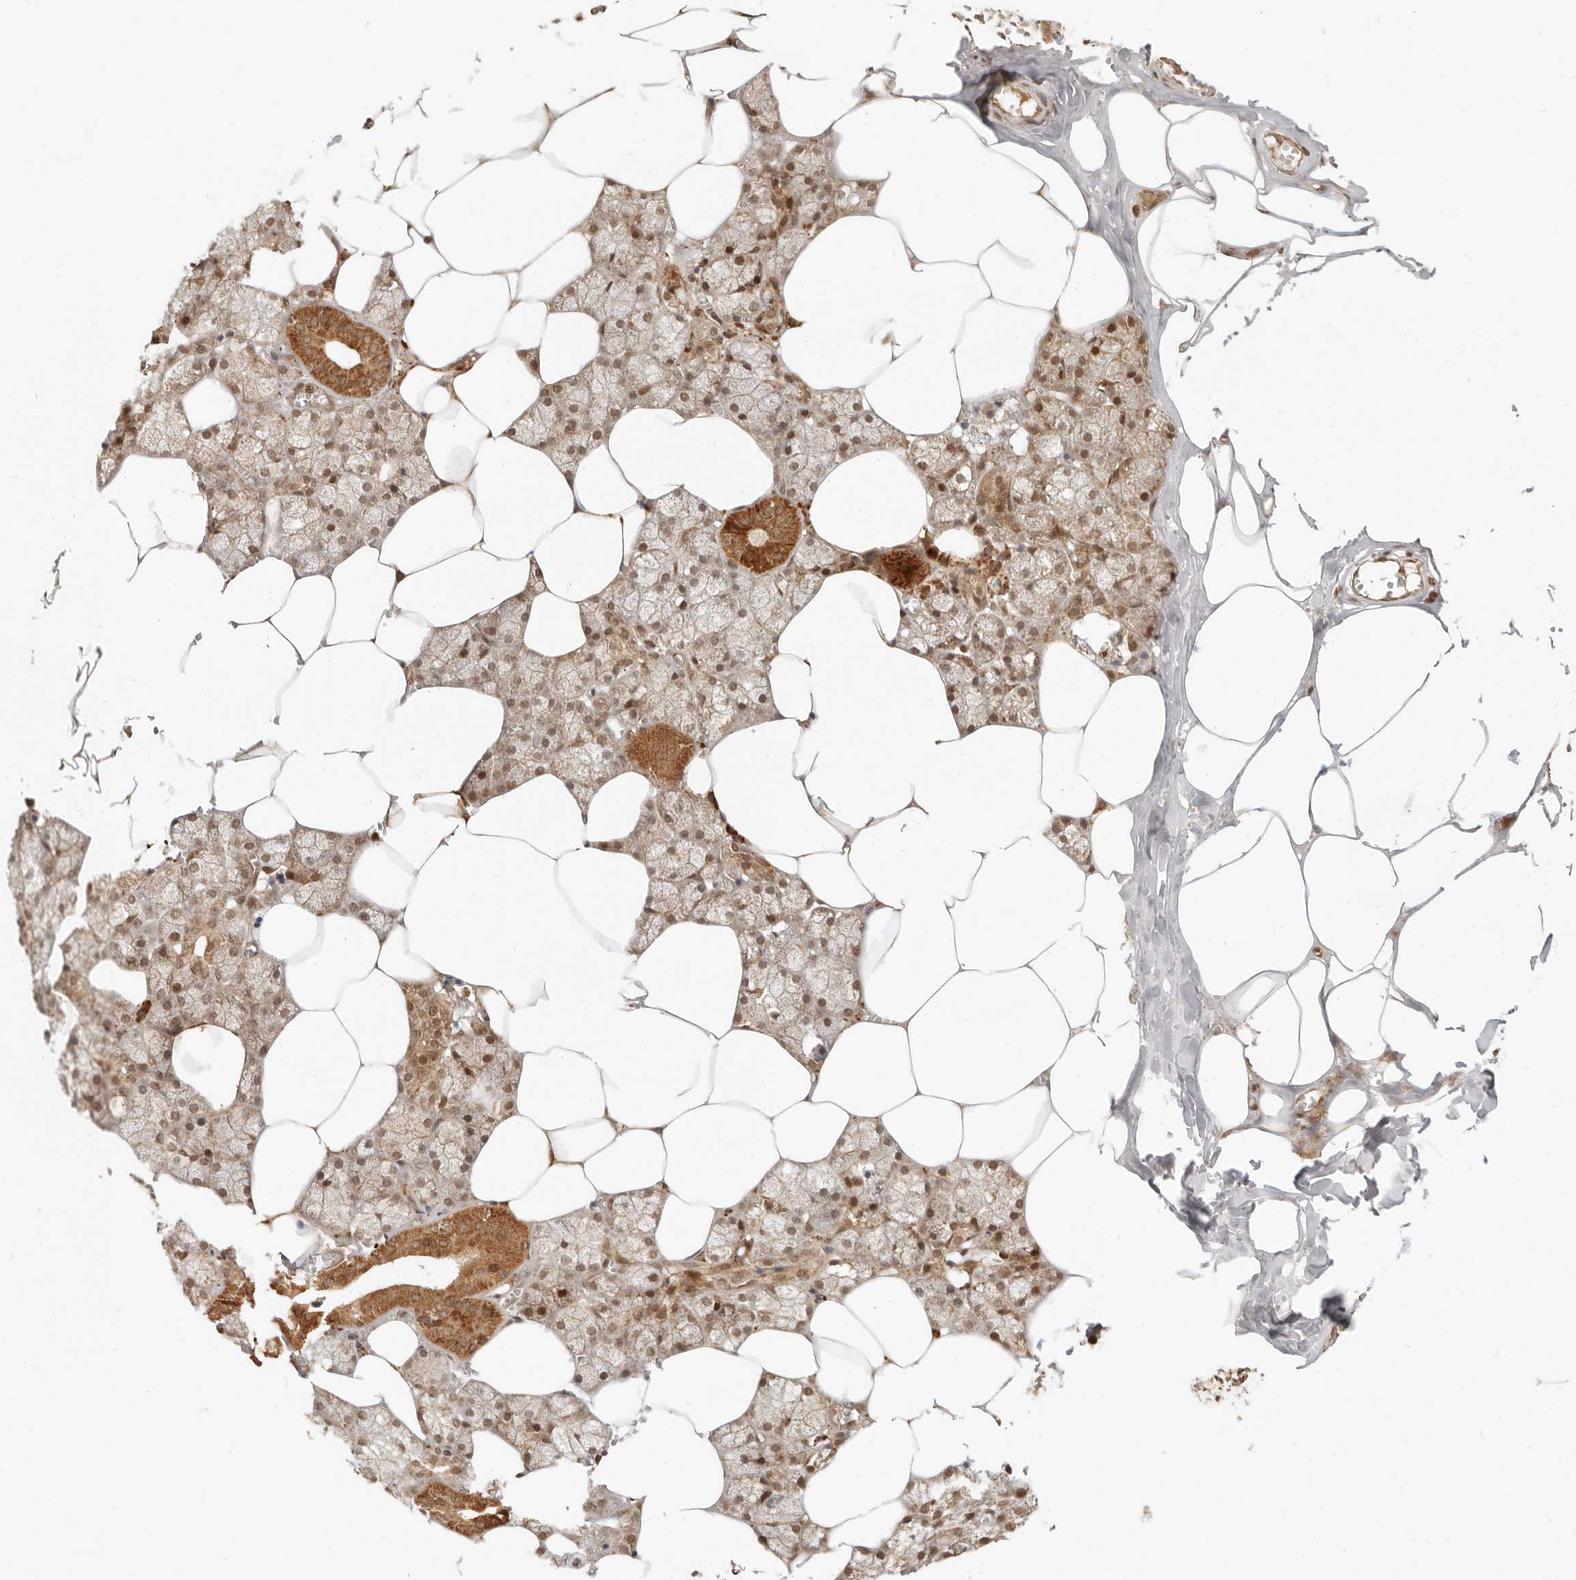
{"staining": {"intensity": "moderate", "quantity": ">75%", "location": "cytoplasmic/membranous,nuclear"}, "tissue": "salivary gland", "cell_type": "Glandular cells", "image_type": "normal", "snomed": [{"axis": "morphology", "description": "Normal tissue, NOS"}, {"axis": "topography", "description": "Salivary gland"}], "caption": "Protein positivity by IHC exhibits moderate cytoplasmic/membranous,nuclear expression in about >75% of glandular cells in benign salivary gland. (IHC, brightfield microscopy, high magnification).", "gene": "BAALC", "patient": {"sex": "male", "age": 62}}